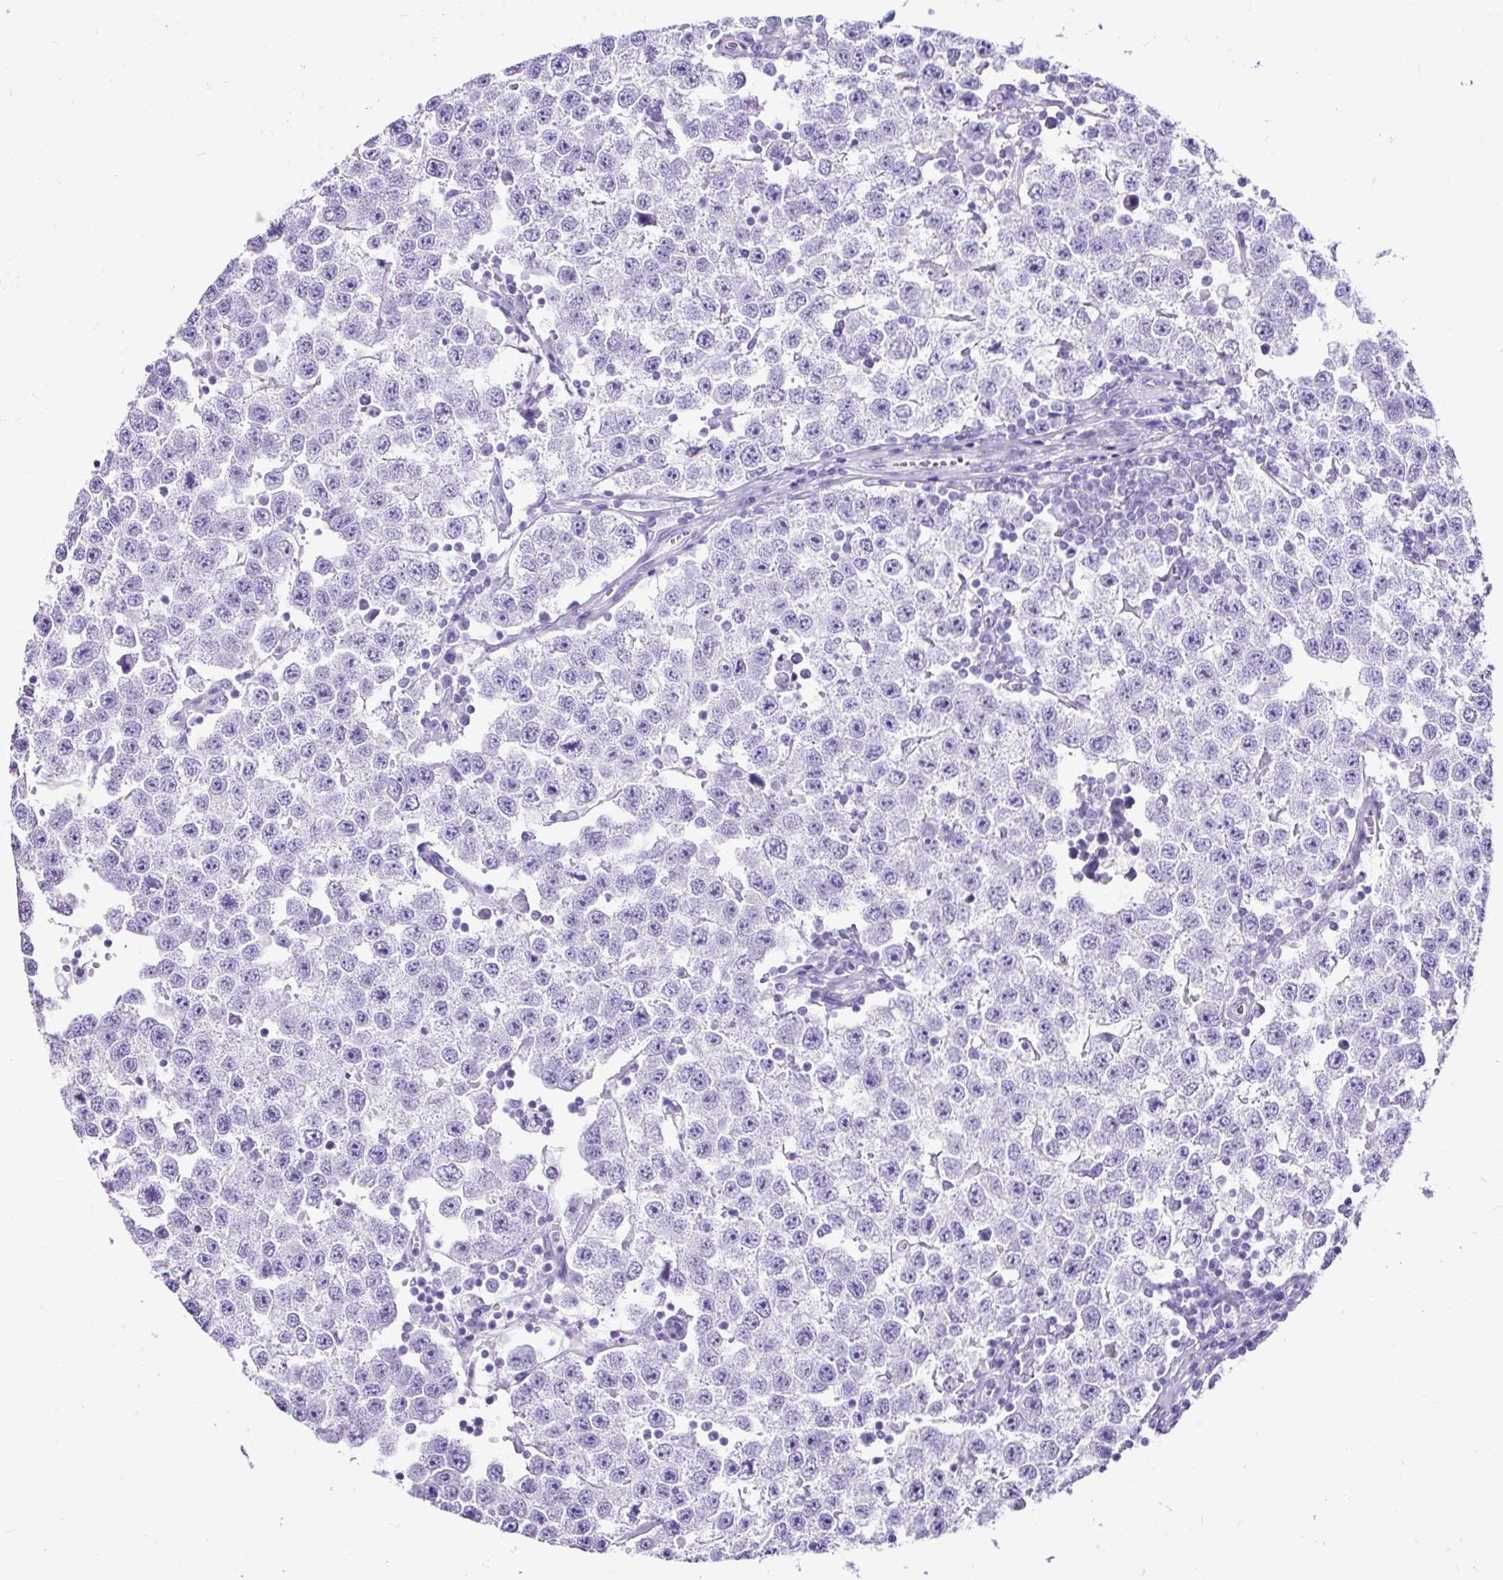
{"staining": {"intensity": "negative", "quantity": "none", "location": "none"}, "tissue": "testis cancer", "cell_type": "Tumor cells", "image_type": "cancer", "snomed": [{"axis": "morphology", "description": "Seminoma, NOS"}, {"axis": "topography", "description": "Testis"}], "caption": "There is no significant staining in tumor cells of testis cancer (seminoma).", "gene": "PDIA2", "patient": {"sex": "male", "age": 34}}